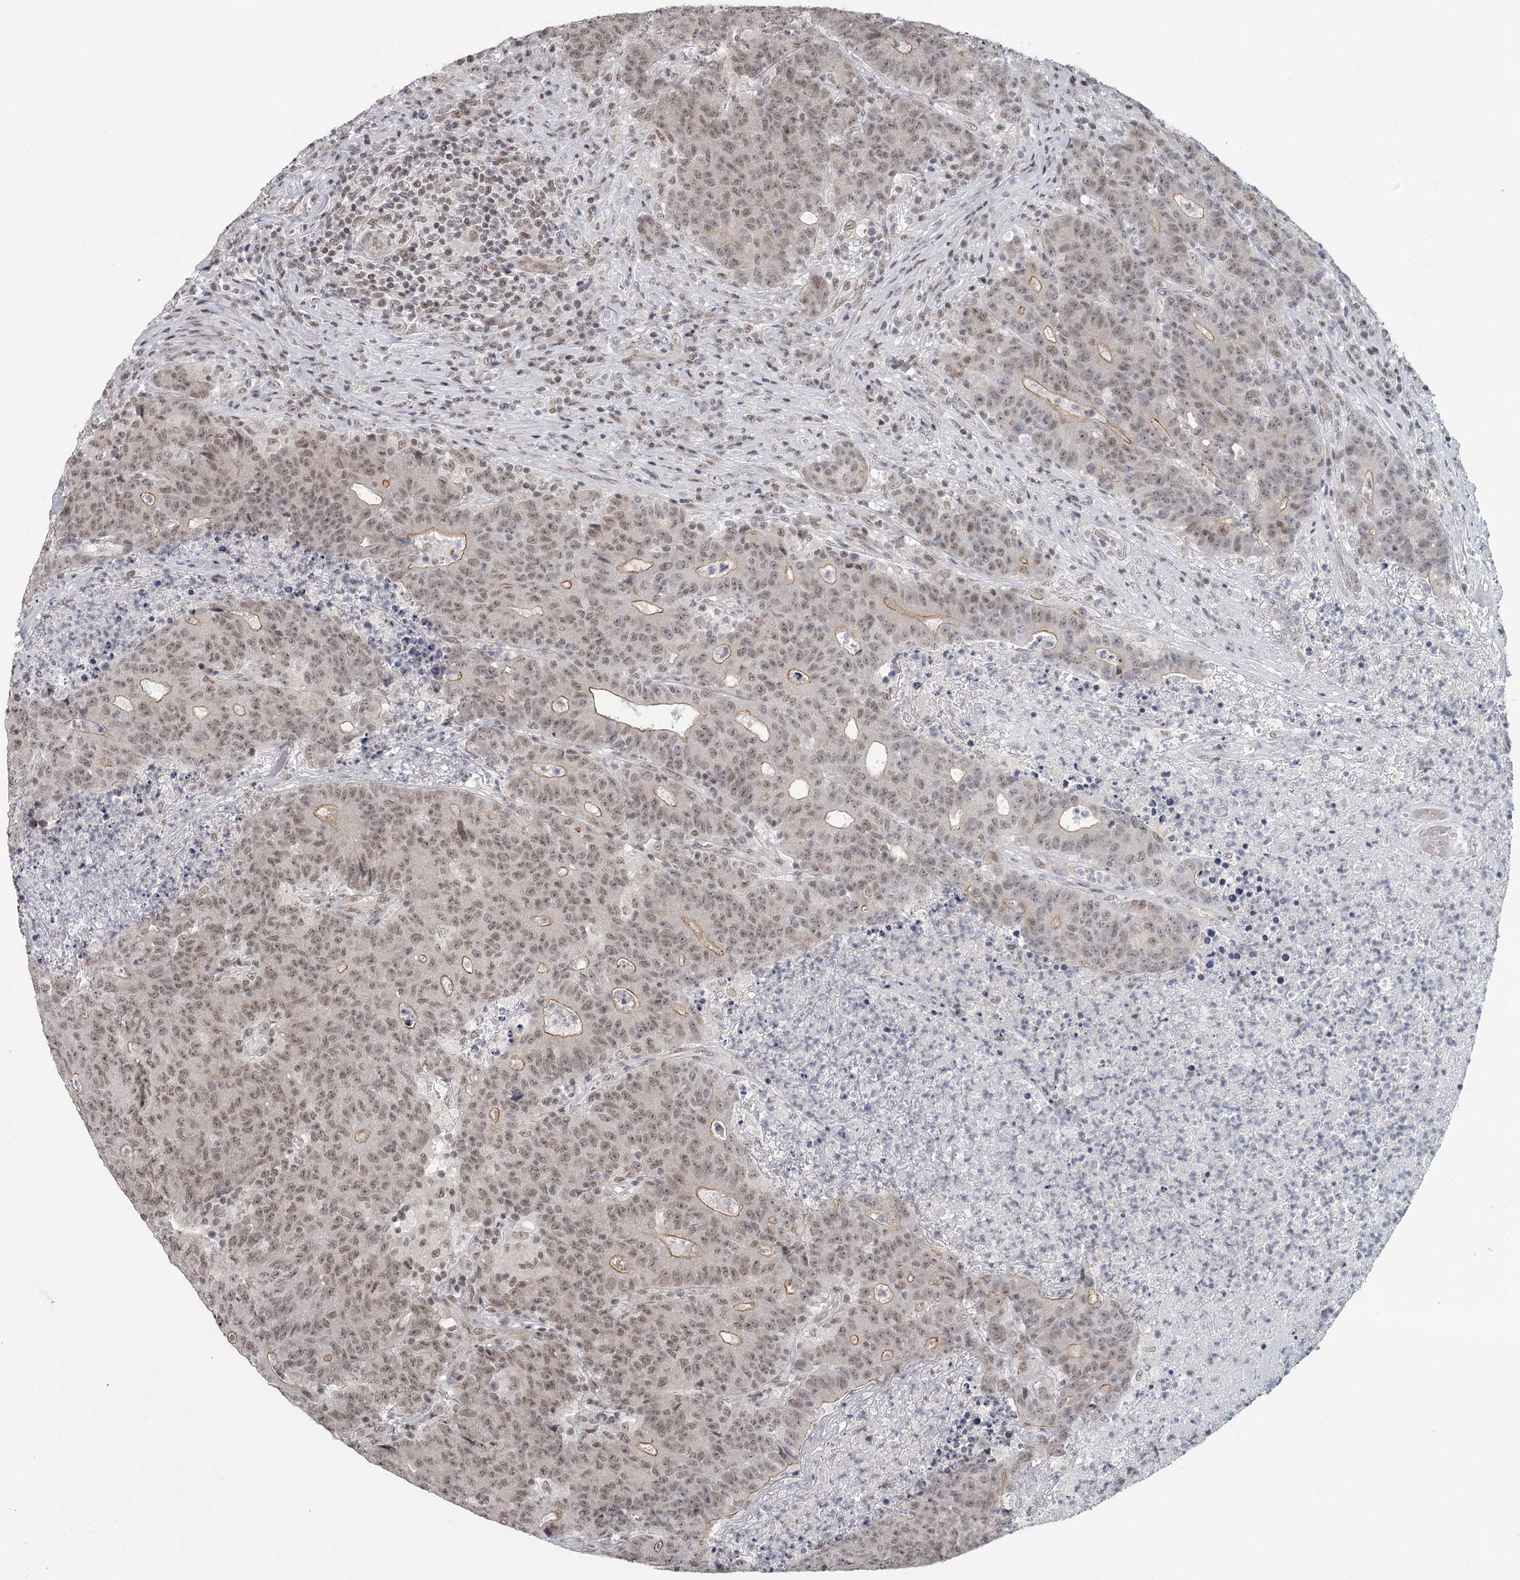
{"staining": {"intensity": "moderate", "quantity": ">75%", "location": "cytoplasmic/membranous,nuclear"}, "tissue": "colorectal cancer", "cell_type": "Tumor cells", "image_type": "cancer", "snomed": [{"axis": "morphology", "description": "Adenocarcinoma, NOS"}, {"axis": "topography", "description": "Colon"}], "caption": "Protein staining of adenocarcinoma (colorectal) tissue displays moderate cytoplasmic/membranous and nuclear staining in approximately >75% of tumor cells.", "gene": "FAM13C", "patient": {"sex": "female", "age": 75}}